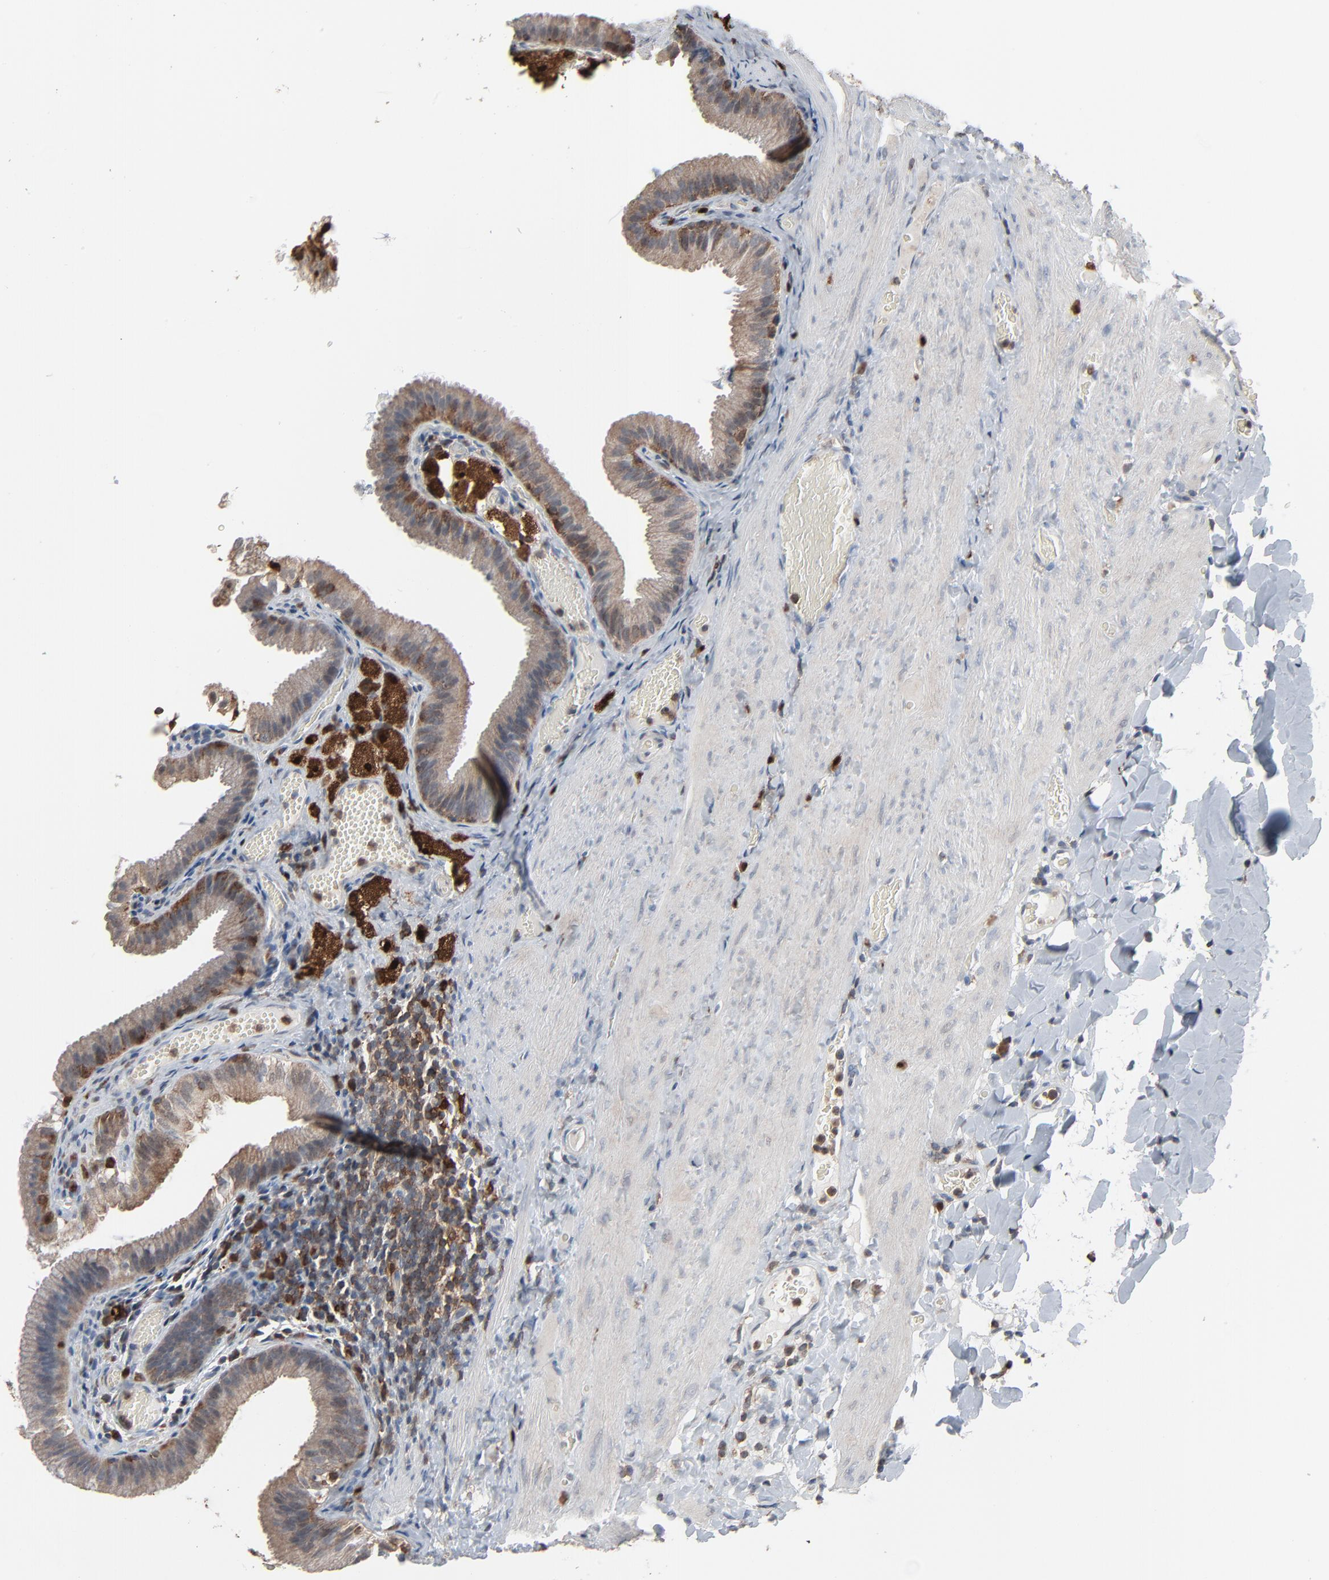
{"staining": {"intensity": "weak", "quantity": ">75%", "location": "cytoplasmic/membranous"}, "tissue": "gallbladder", "cell_type": "Glandular cells", "image_type": "normal", "snomed": [{"axis": "morphology", "description": "Normal tissue, NOS"}, {"axis": "topography", "description": "Gallbladder"}], "caption": "Gallbladder stained with immunohistochemistry (IHC) demonstrates weak cytoplasmic/membranous staining in about >75% of glandular cells. Using DAB (3,3'-diaminobenzidine) (brown) and hematoxylin (blue) stains, captured at high magnification using brightfield microscopy.", "gene": "DOCK8", "patient": {"sex": "female", "age": 24}}